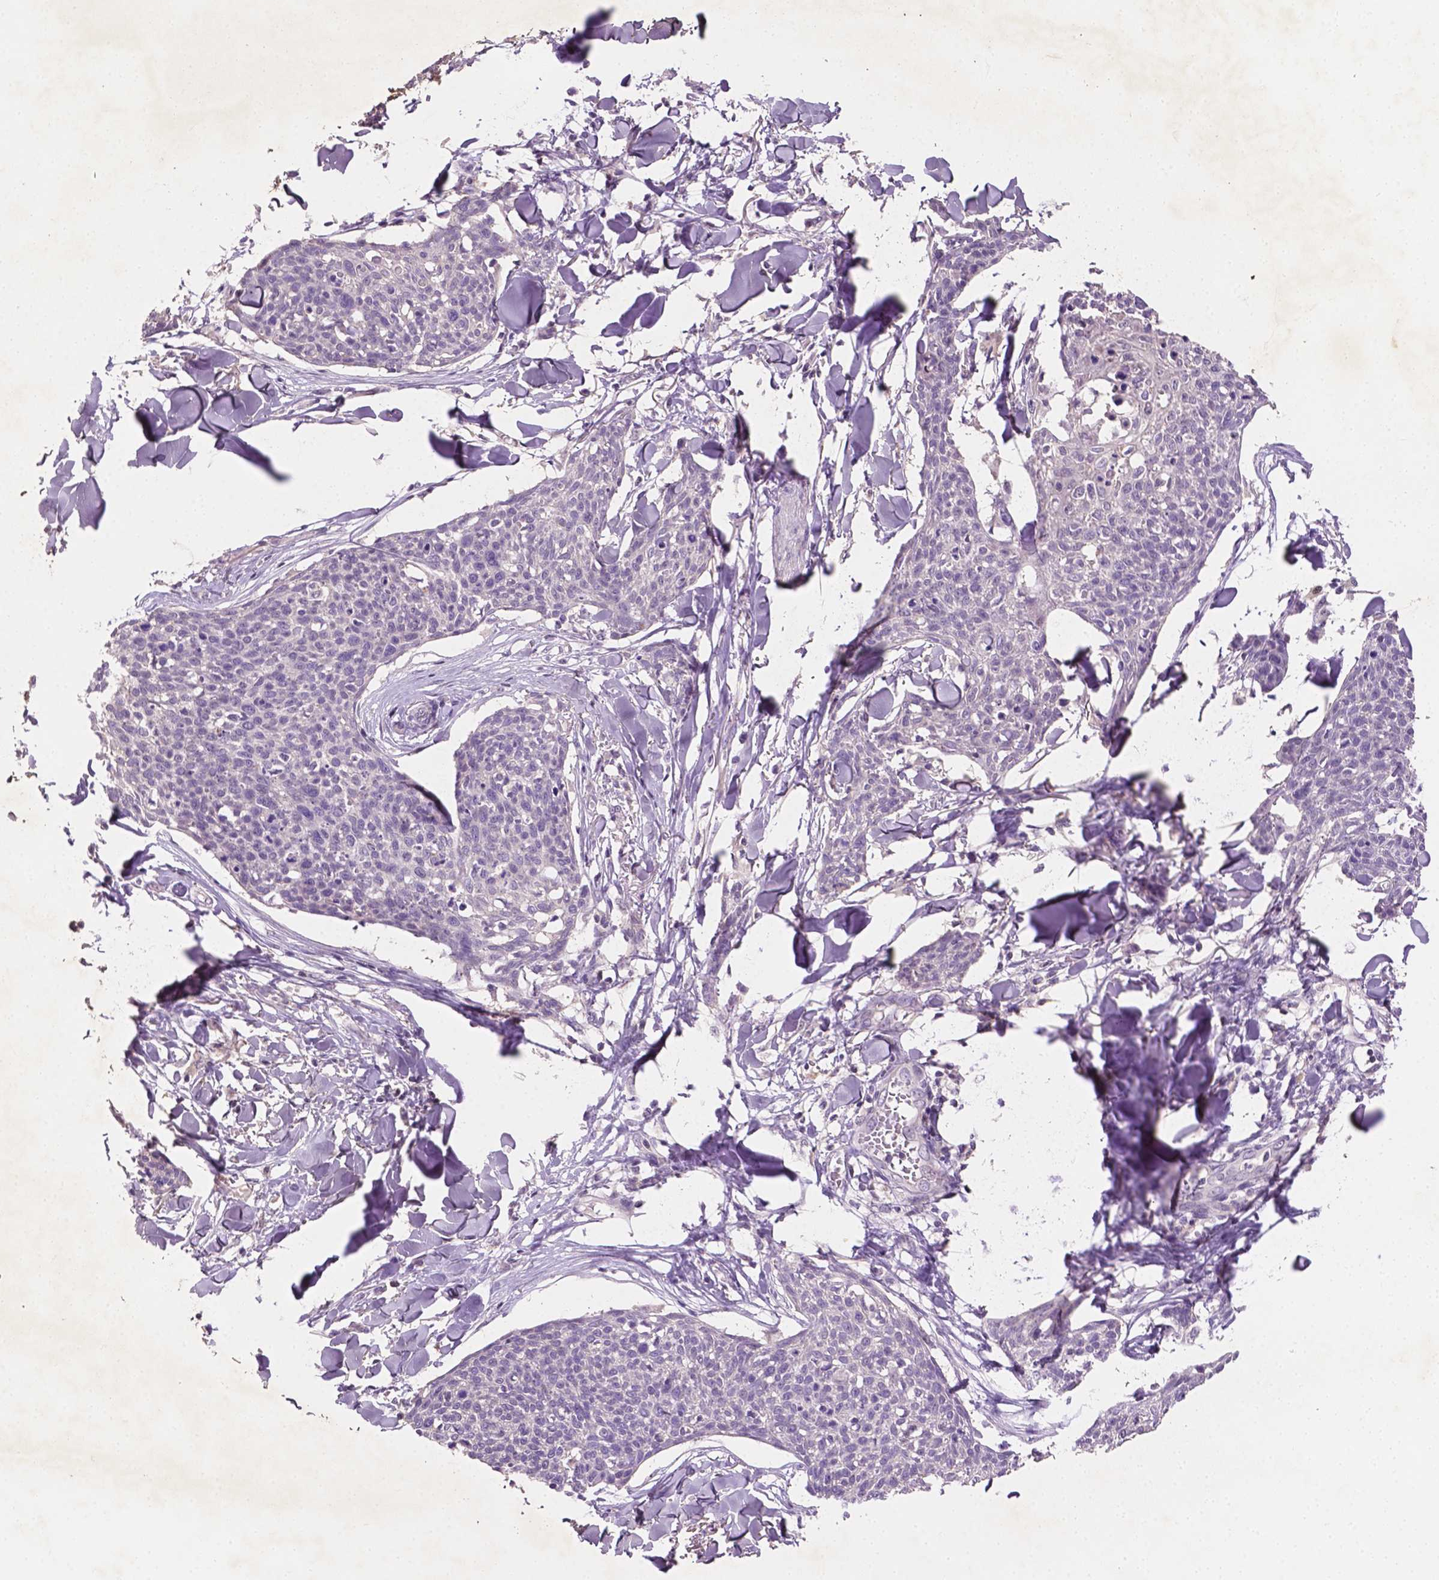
{"staining": {"intensity": "negative", "quantity": "none", "location": "none"}, "tissue": "skin cancer", "cell_type": "Tumor cells", "image_type": "cancer", "snomed": [{"axis": "morphology", "description": "Squamous cell carcinoma, NOS"}, {"axis": "topography", "description": "Skin"}, {"axis": "topography", "description": "Vulva"}], "caption": "A high-resolution histopathology image shows IHC staining of skin cancer, which reveals no significant expression in tumor cells.", "gene": "MROH6", "patient": {"sex": "female", "age": 75}}